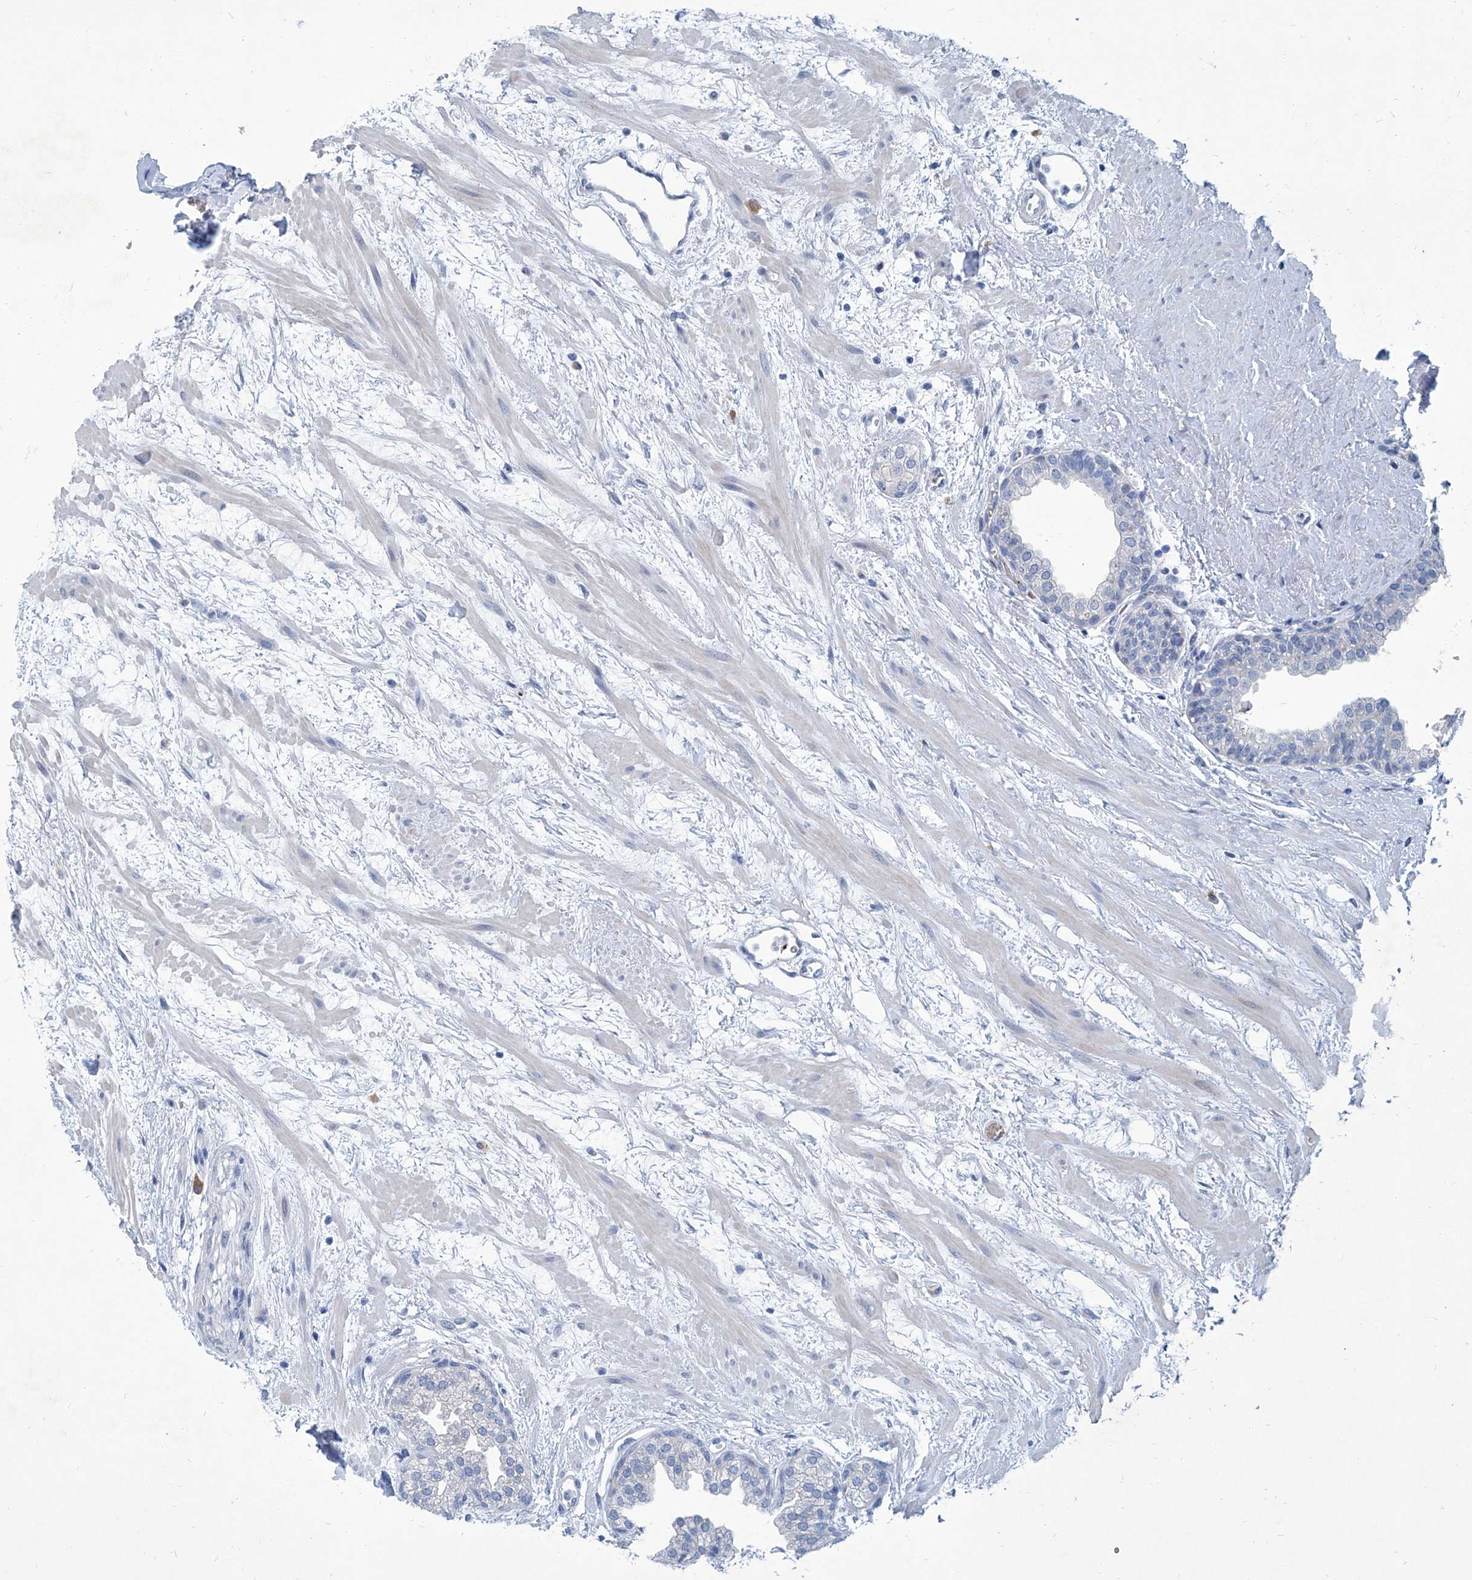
{"staining": {"intensity": "negative", "quantity": "none", "location": "none"}, "tissue": "prostate", "cell_type": "Glandular cells", "image_type": "normal", "snomed": [{"axis": "morphology", "description": "Normal tissue, NOS"}, {"axis": "topography", "description": "Prostate"}], "caption": "Glandular cells show no significant expression in benign prostate. (DAB immunohistochemistry visualized using brightfield microscopy, high magnification).", "gene": "FPR2", "patient": {"sex": "male", "age": 48}}